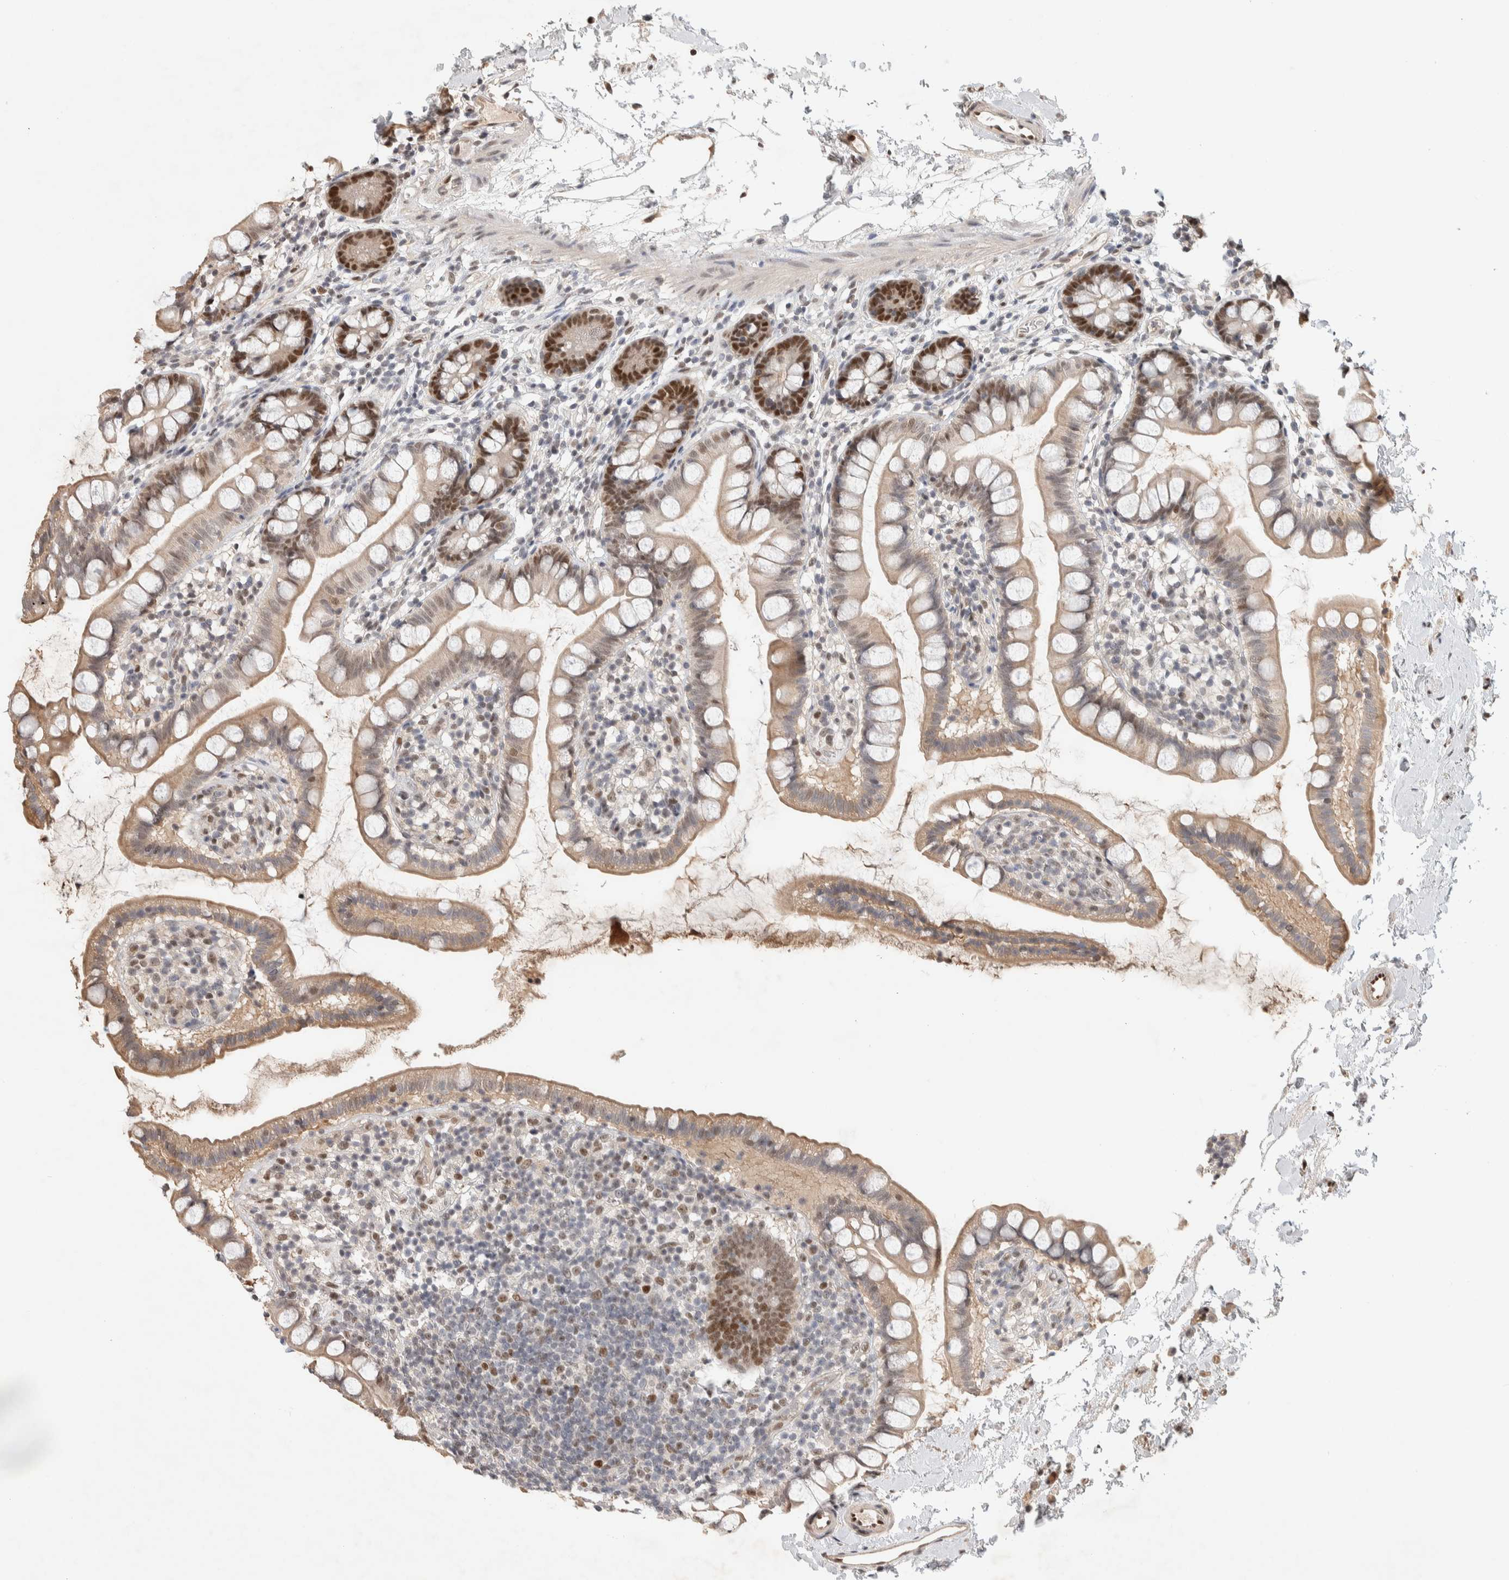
{"staining": {"intensity": "moderate", "quantity": ">75%", "location": "cytoplasmic/membranous,nuclear"}, "tissue": "small intestine", "cell_type": "Glandular cells", "image_type": "normal", "snomed": [{"axis": "morphology", "description": "Normal tissue, NOS"}, {"axis": "topography", "description": "Small intestine"}], "caption": "About >75% of glandular cells in benign human small intestine demonstrate moderate cytoplasmic/membranous,nuclear protein expression as visualized by brown immunohistochemical staining.", "gene": "PUS7", "patient": {"sex": "female", "age": 84}}